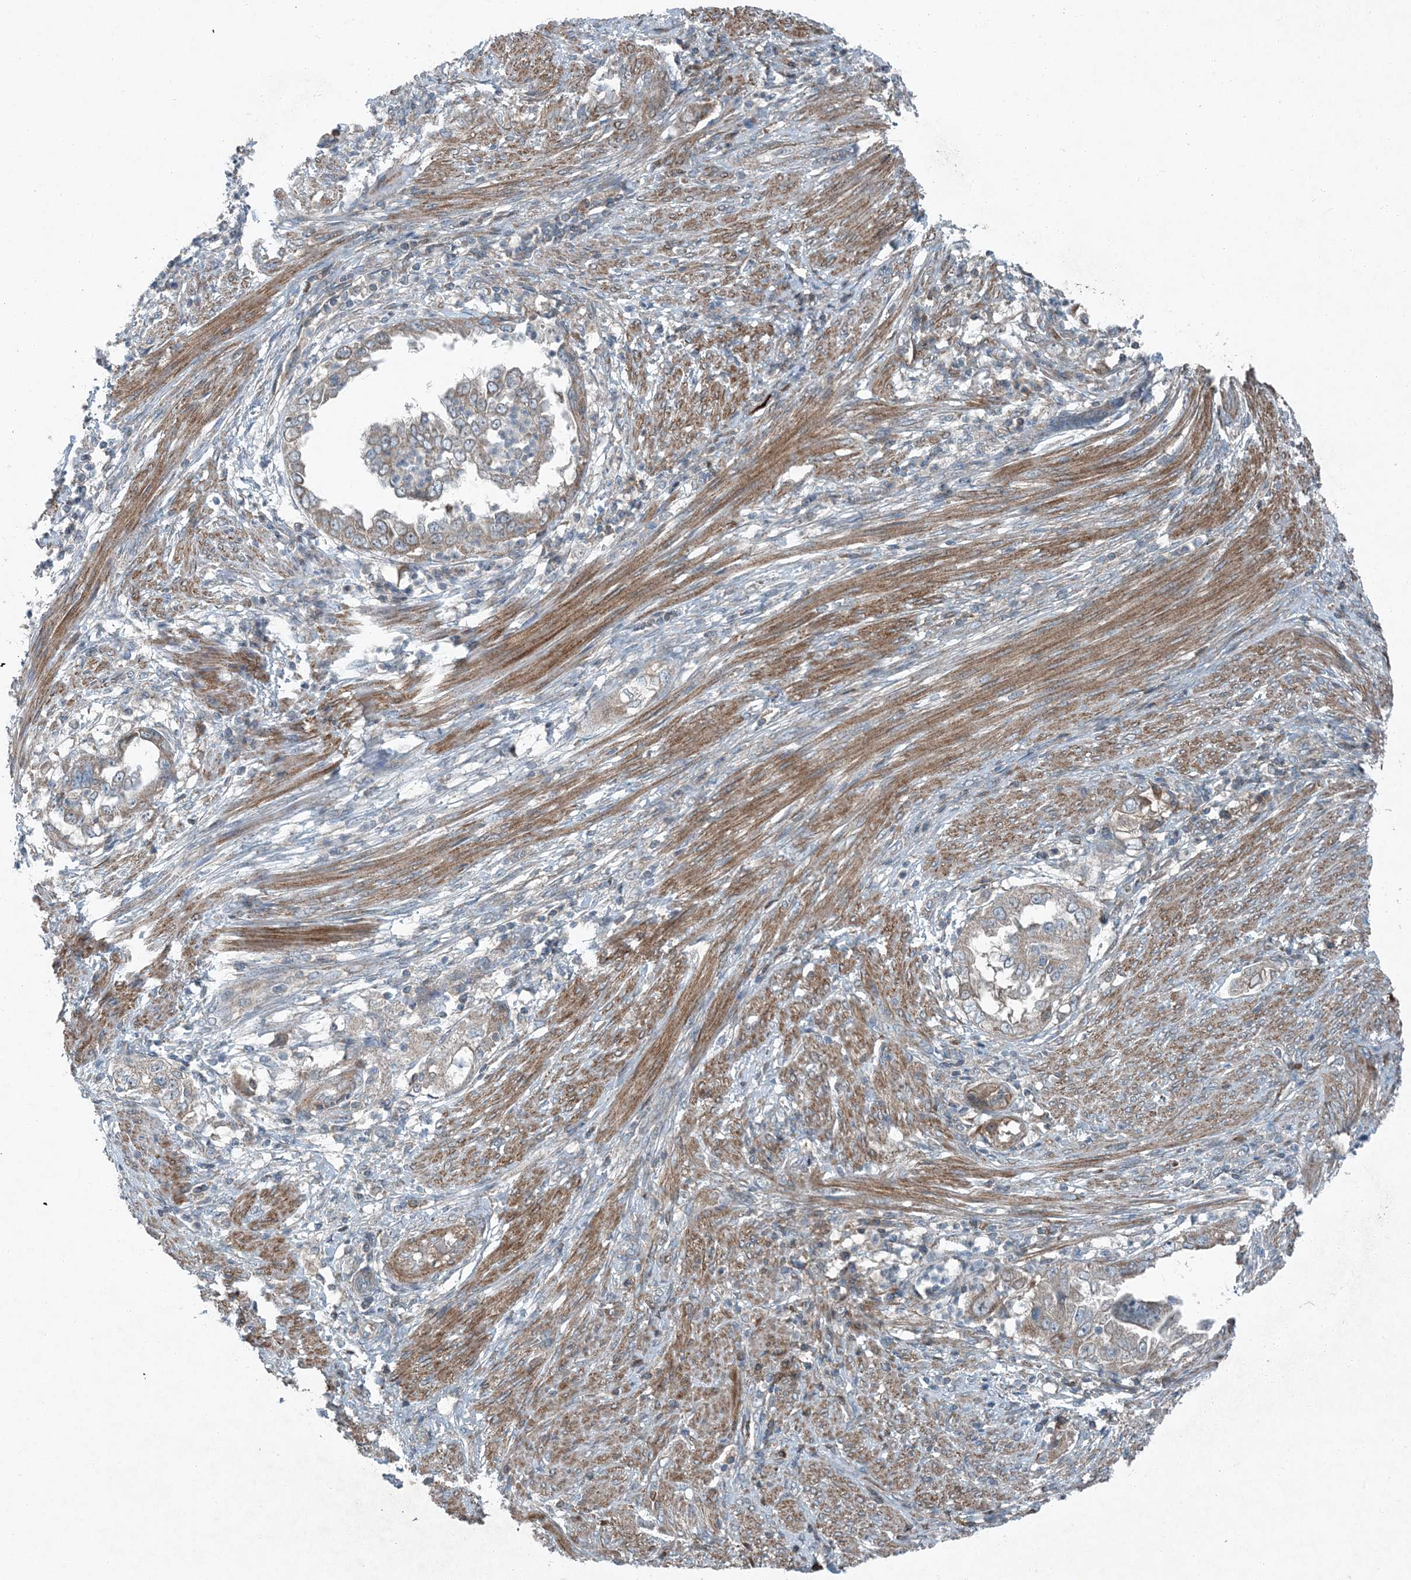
{"staining": {"intensity": "weak", "quantity": "<25%", "location": "cytoplasmic/membranous"}, "tissue": "endometrial cancer", "cell_type": "Tumor cells", "image_type": "cancer", "snomed": [{"axis": "morphology", "description": "Adenocarcinoma, NOS"}, {"axis": "topography", "description": "Endometrium"}], "caption": "Endometrial cancer was stained to show a protein in brown. There is no significant expression in tumor cells. Brightfield microscopy of immunohistochemistry stained with DAB (brown) and hematoxylin (blue), captured at high magnification.", "gene": "APOM", "patient": {"sex": "female", "age": 85}}